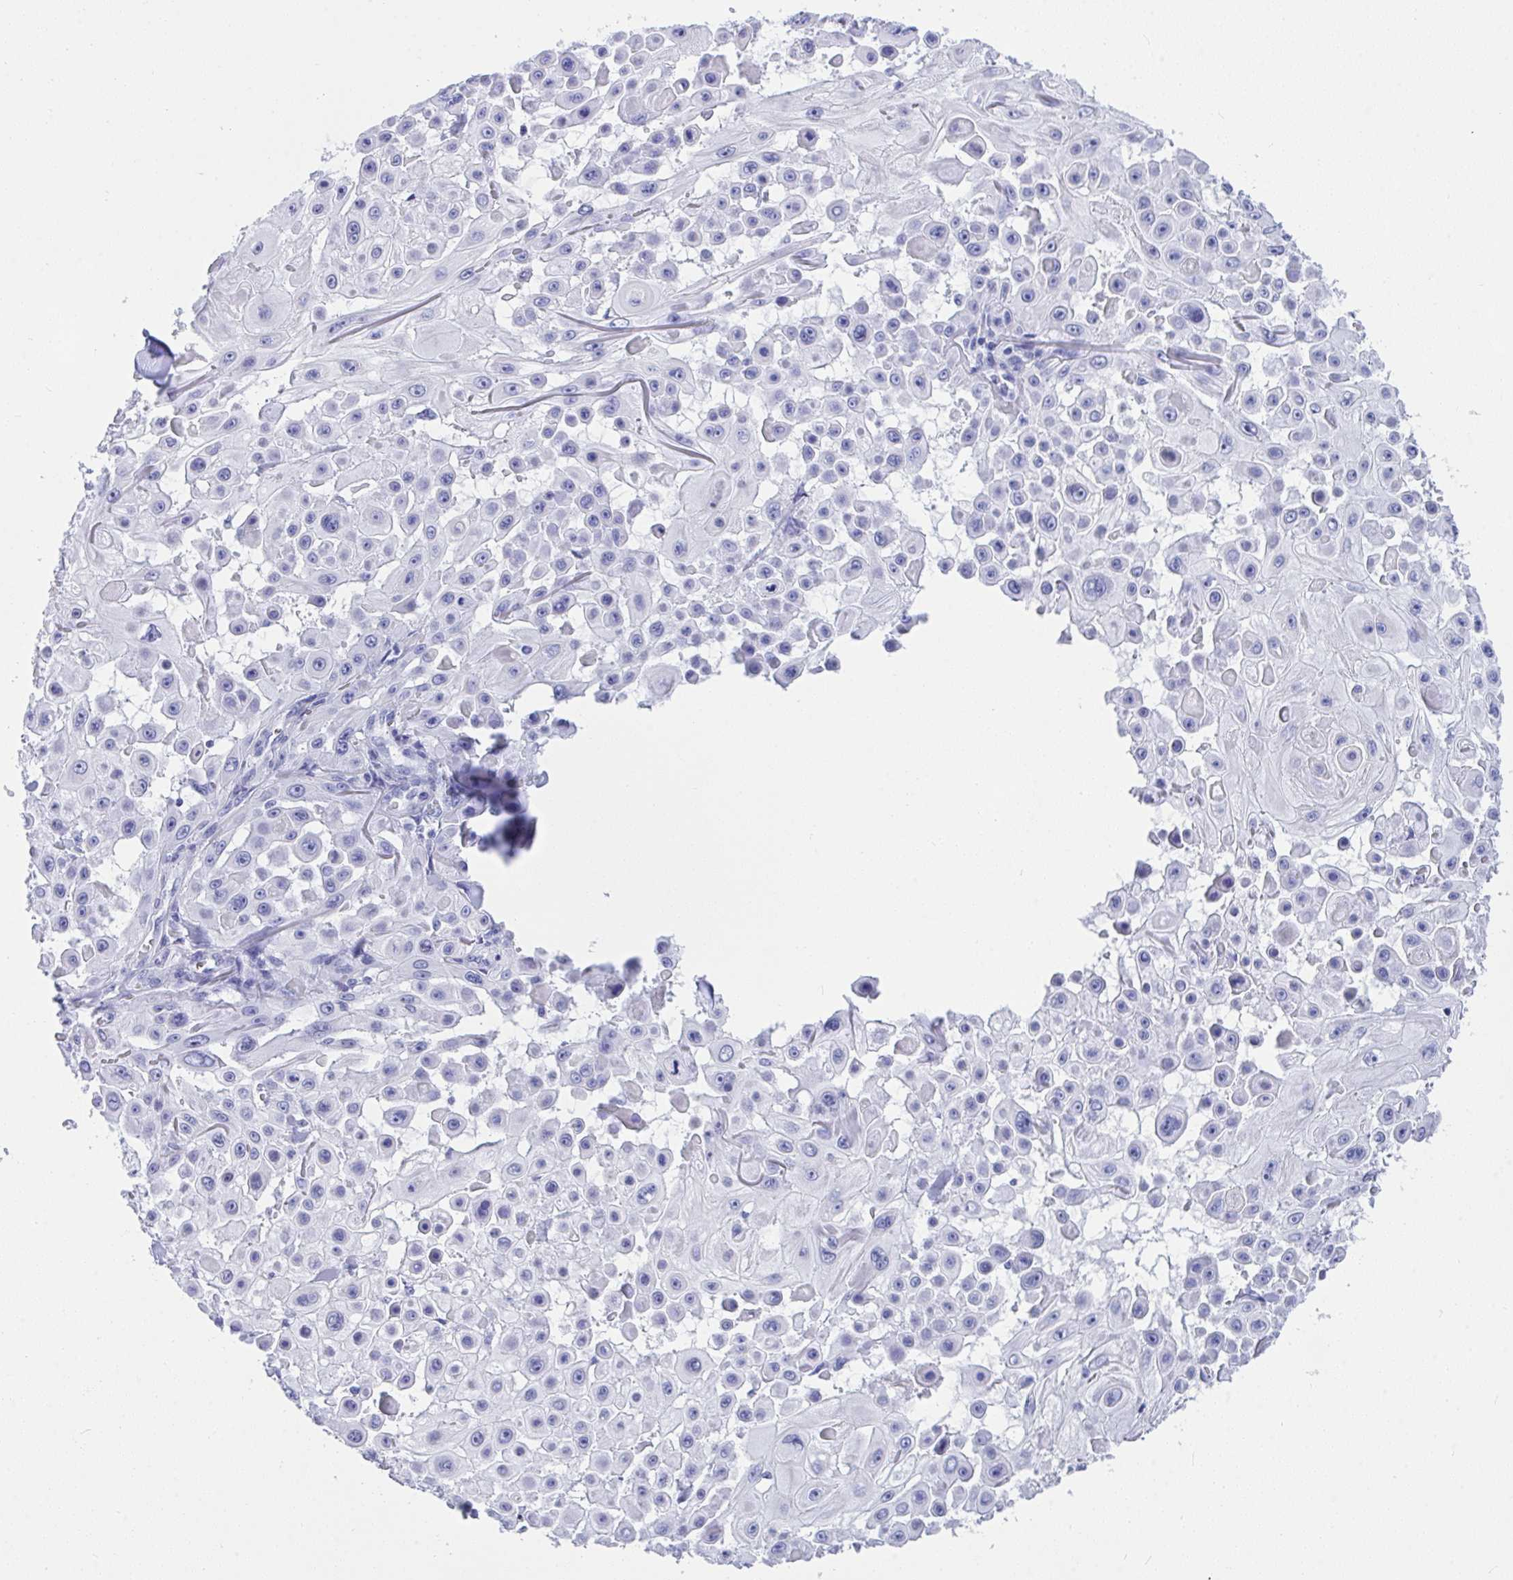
{"staining": {"intensity": "negative", "quantity": "none", "location": "none"}, "tissue": "skin cancer", "cell_type": "Tumor cells", "image_type": "cancer", "snomed": [{"axis": "morphology", "description": "Squamous cell carcinoma, NOS"}, {"axis": "topography", "description": "Skin"}], "caption": "High power microscopy image of an immunohistochemistry (IHC) histopathology image of skin cancer, revealing no significant positivity in tumor cells.", "gene": "ANK1", "patient": {"sex": "male", "age": 91}}